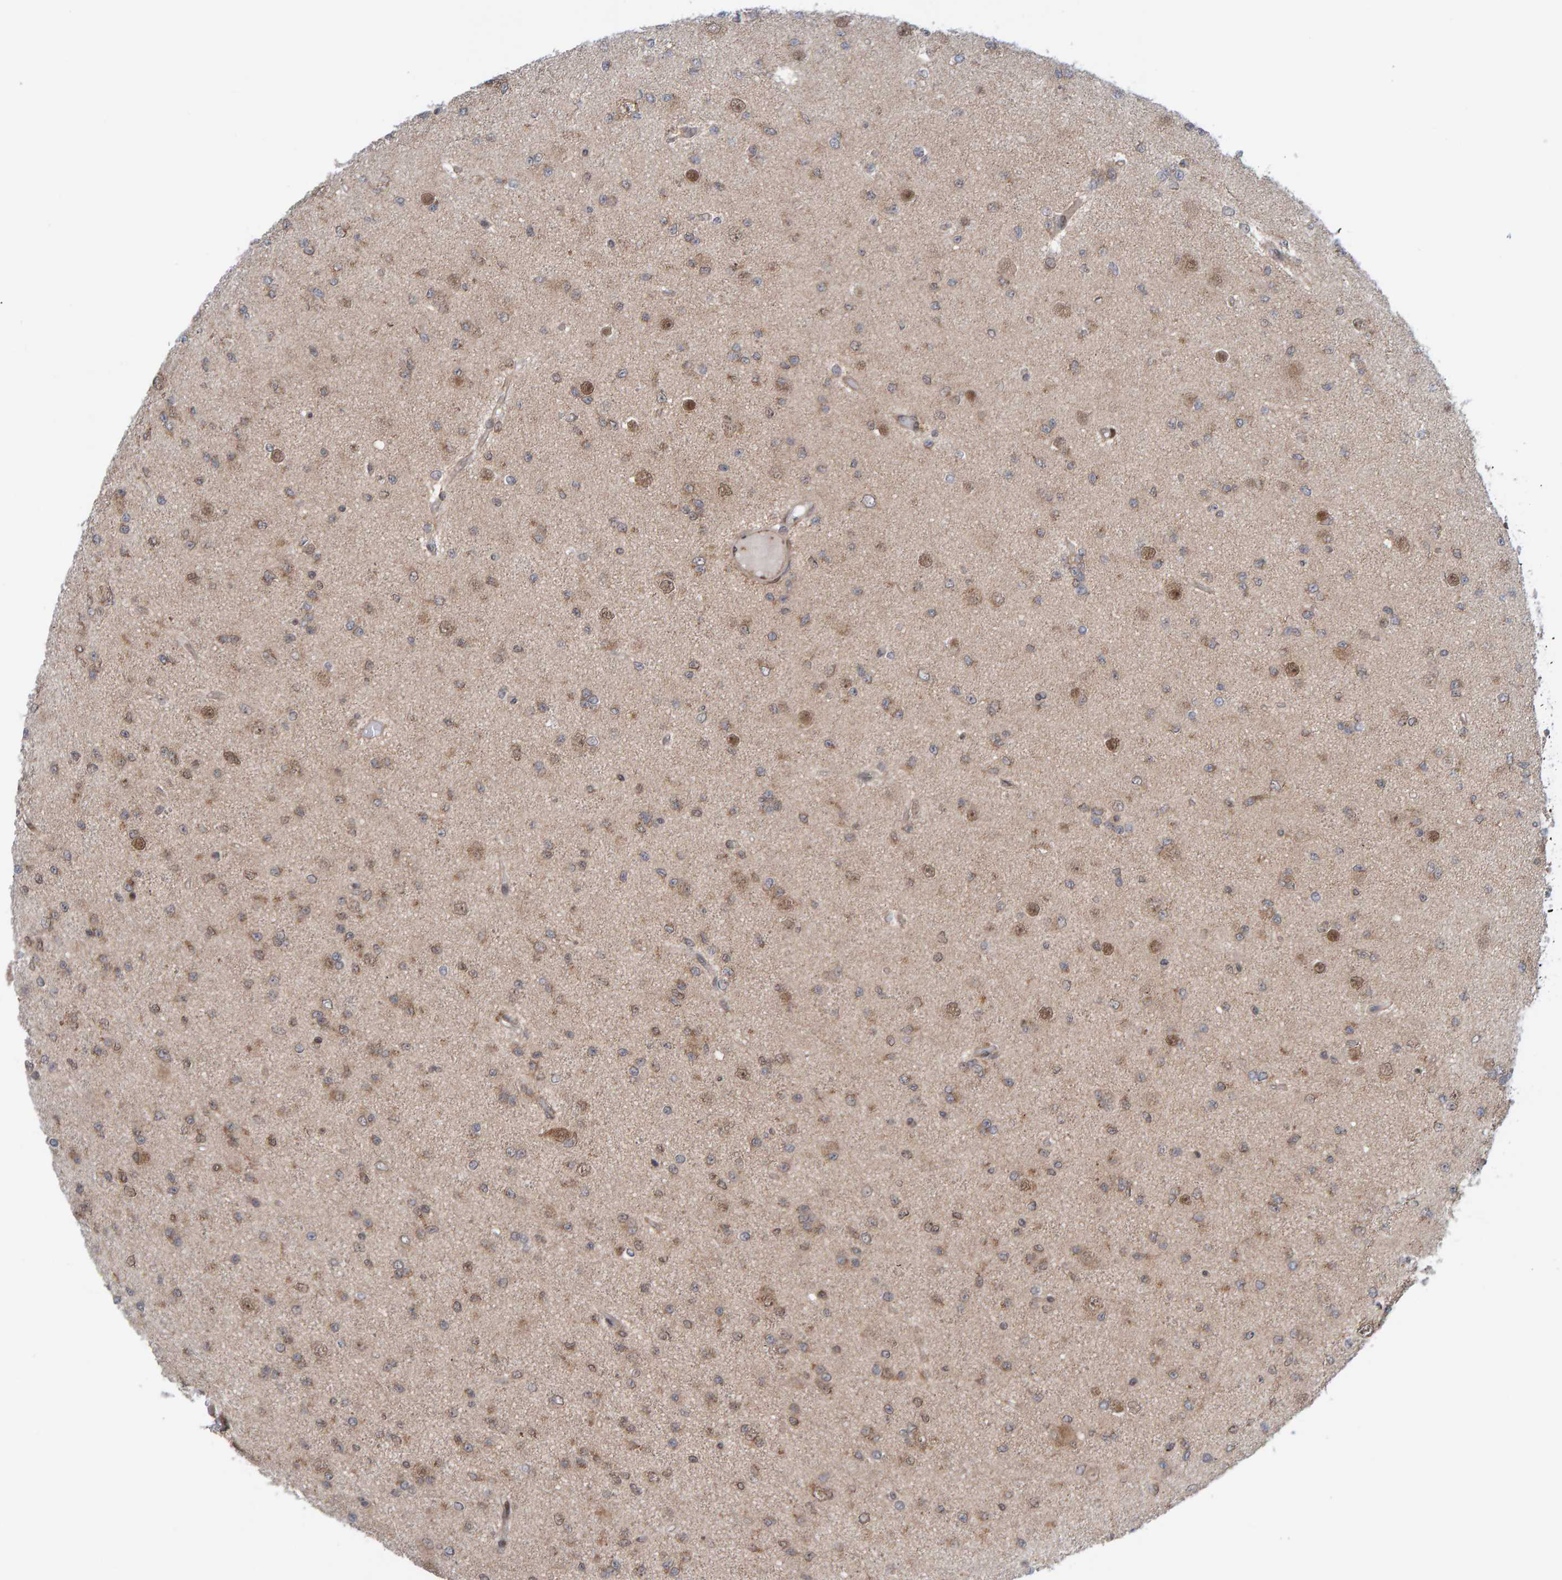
{"staining": {"intensity": "weak", "quantity": "25%-75%", "location": "cytoplasmic/membranous,nuclear"}, "tissue": "glioma", "cell_type": "Tumor cells", "image_type": "cancer", "snomed": [{"axis": "morphology", "description": "Glioma, malignant, Low grade"}, {"axis": "topography", "description": "Brain"}], "caption": "Malignant glioma (low-grade) stained for a protein exhibits weak cytoplasmic/membranous and nuclear positivity in tumor cells.", "gene": "ZNF366", "patient": {"sex": "female", "age": 22}}